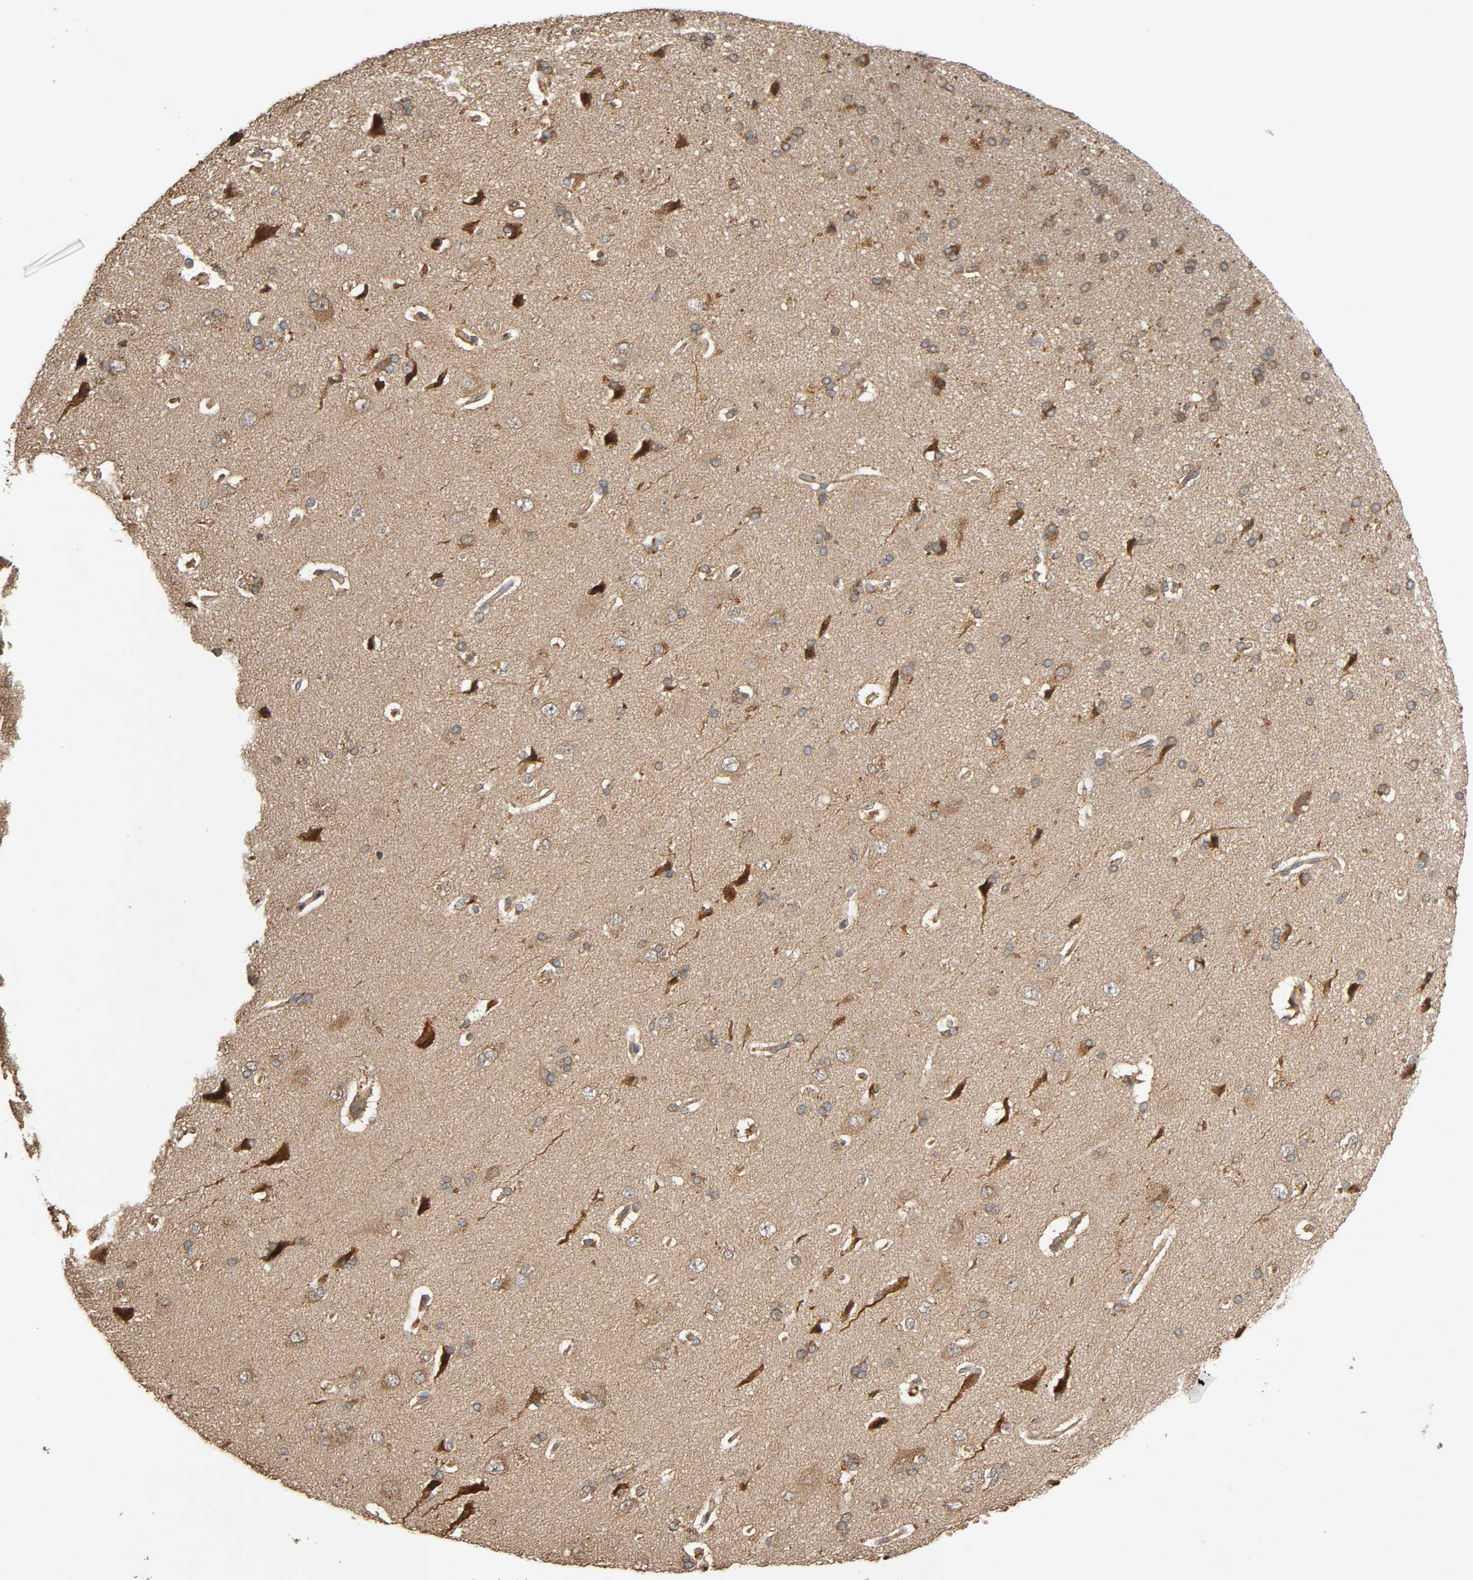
{"staining": {"intensity": "moderate", "quantity": ">75%", "location": "cytoplasmic/membranous"}, "tissue": "cerebral cortex", "cell_type": "Endothelial cells", "image_type": "normal", "snomed": [{"axis": "morphology", "description": "Normal tissue, NOS"}, {"axis": "topography", "description": "Cerebral cortex"}], "caption": "A histopathology image showing moderate cytoplasmic/membranous positivity in about >75% of endothelial cells in unremarkable cerebral cortex, as visualized by brown immunohistochemical staining.", "gene": "MAP3K8", "patient": {"sex": "male", "age": 62}}